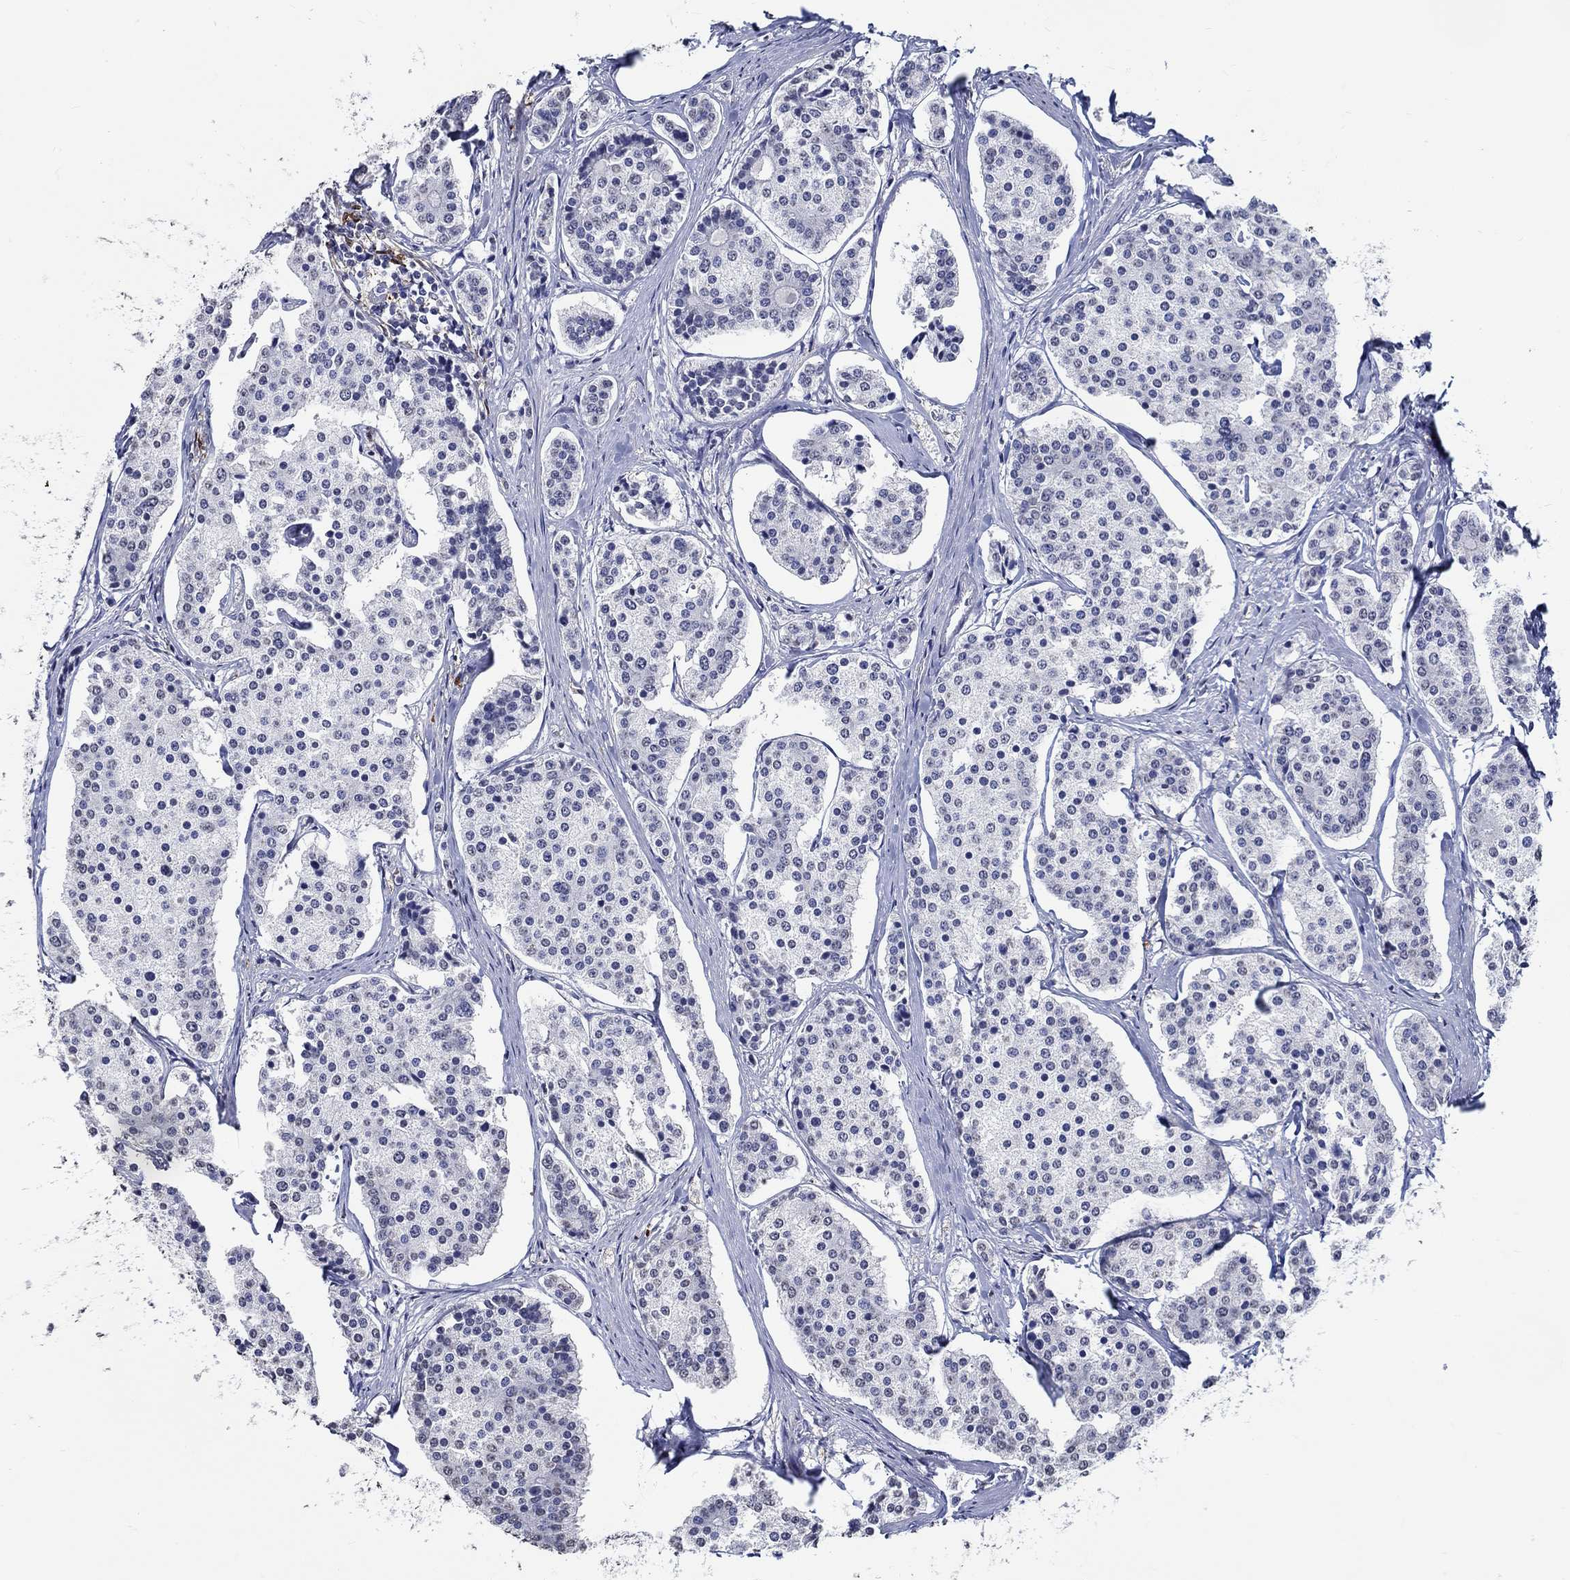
{"staining": {"intensity": "negative", "quantity": "none", "location": "none"}, "tissue": "carcinoid", "cell_type": "Tumor cells", "image_type": "cancer", "snomed": [{"axis": "morphology", "description": "Carcinoid, malignant, NOS"}, {"axis": "topography", "description": "Small intestine"}], "caption": "Immunohistochemical staining of carcinoid shows no significant expression in tumor cells. The staining was performed using DAB to visualize the protein expression in brown, while the nuclei were stained in blue with hematoxylin (Magnification: 20x).", "gene": "PDE1B", "patient": {"sex": "female", "age": 65}}